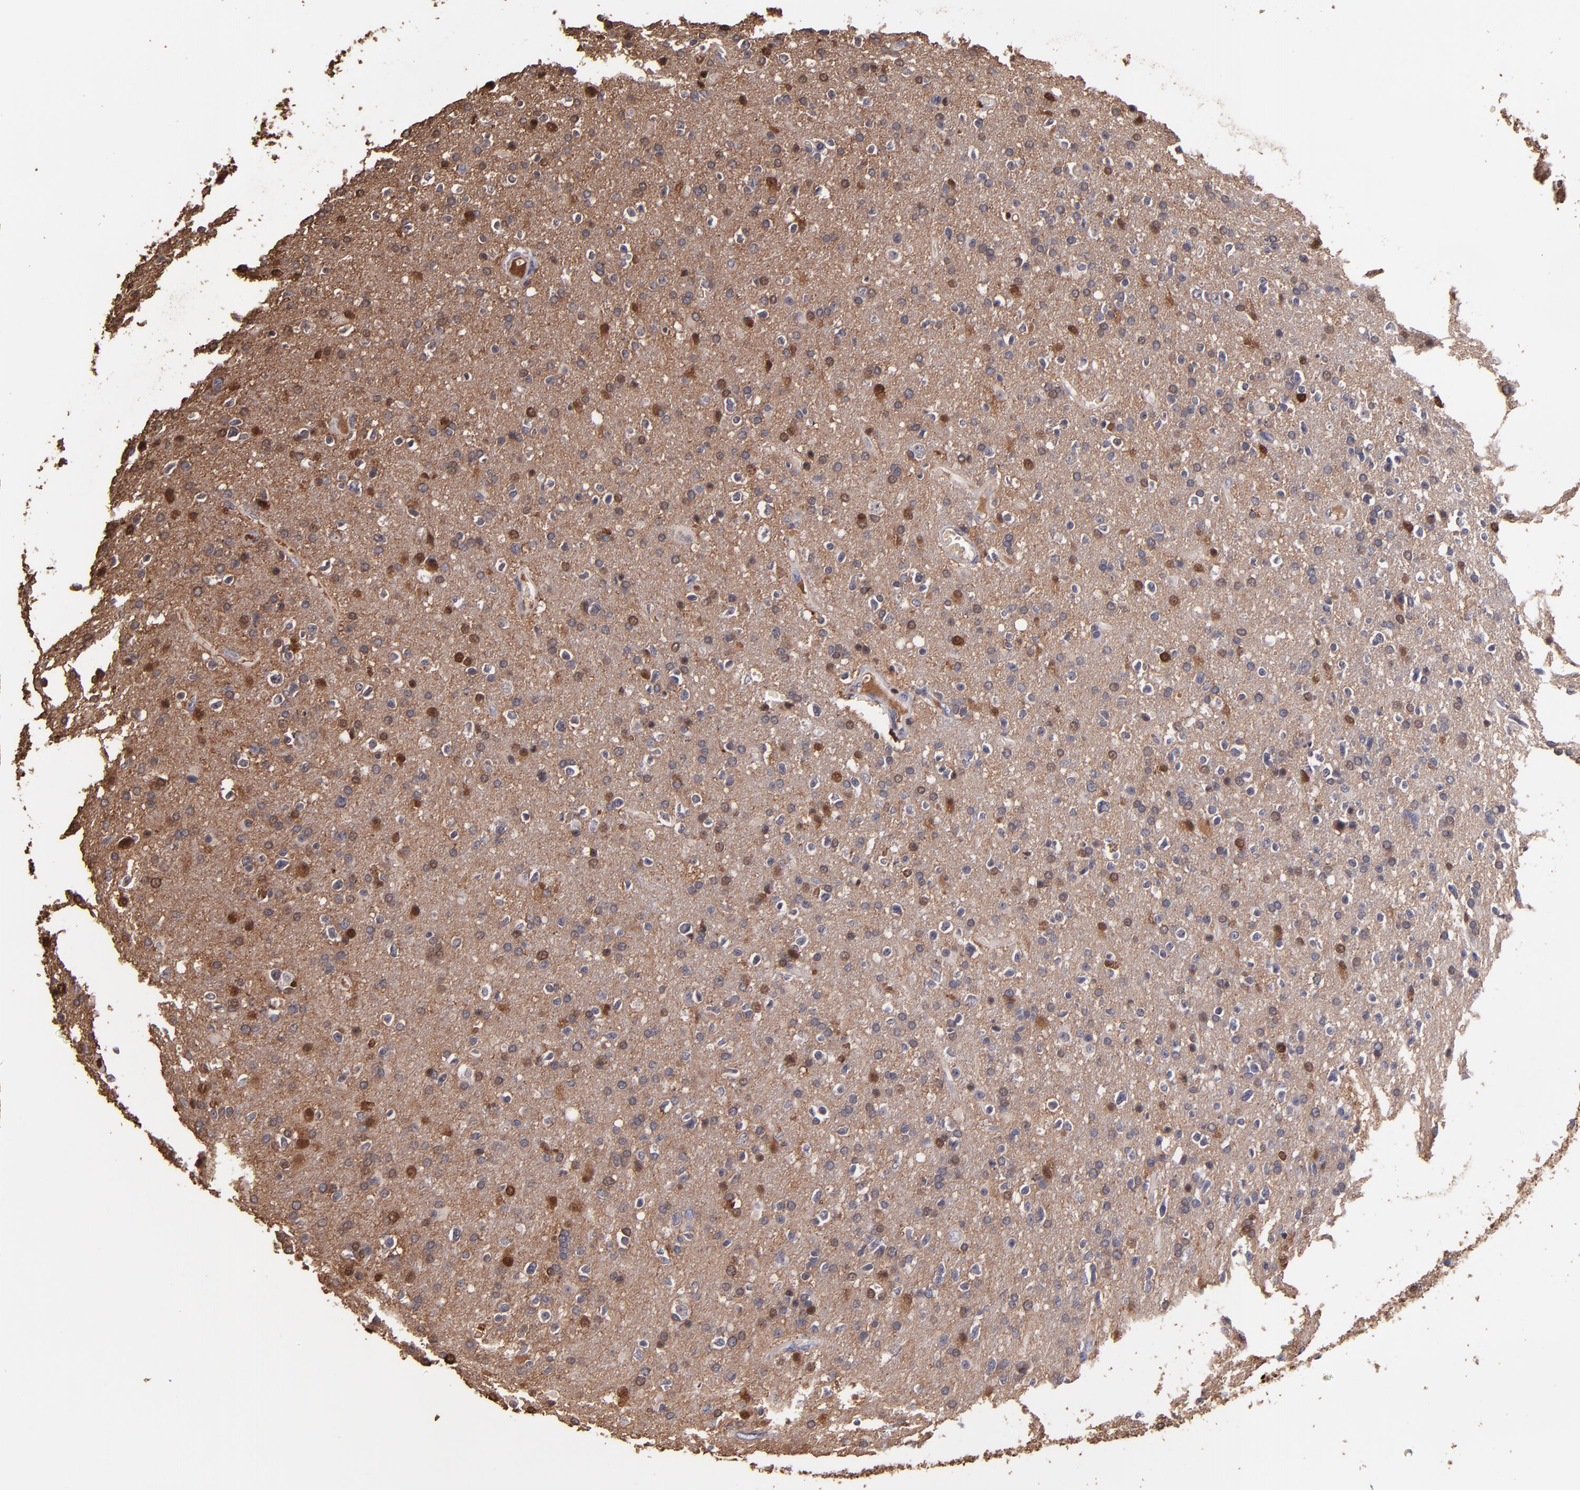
{"staining": {"intensity": "moderate", "quantity": "<25%", "location": "cytoplasmic/membranous,nuclear"}, "tissue": "glioma", "cell_type": "Tumor cells", "image_type": "cancer", "snomed": [{"axis": "morphology", "description": "Glioma, malignant, High grade"}, {"axis": "topography", "description": "Brain"}], "caption": "Immunohistochemistry of human malignant glioma (high-grade) reveals low levels of moderate cytoplasmic/membranous and nuclear expression in about <25% of tumor cells. The staining is performed using DAB (3,3'-diaminobenzidine) brown chromogen to label protein expression. The nuclei are counter-stained blue using hematoxylin.", "gene": "S100A1", "patient": {"sex": "male", "age": 33}}